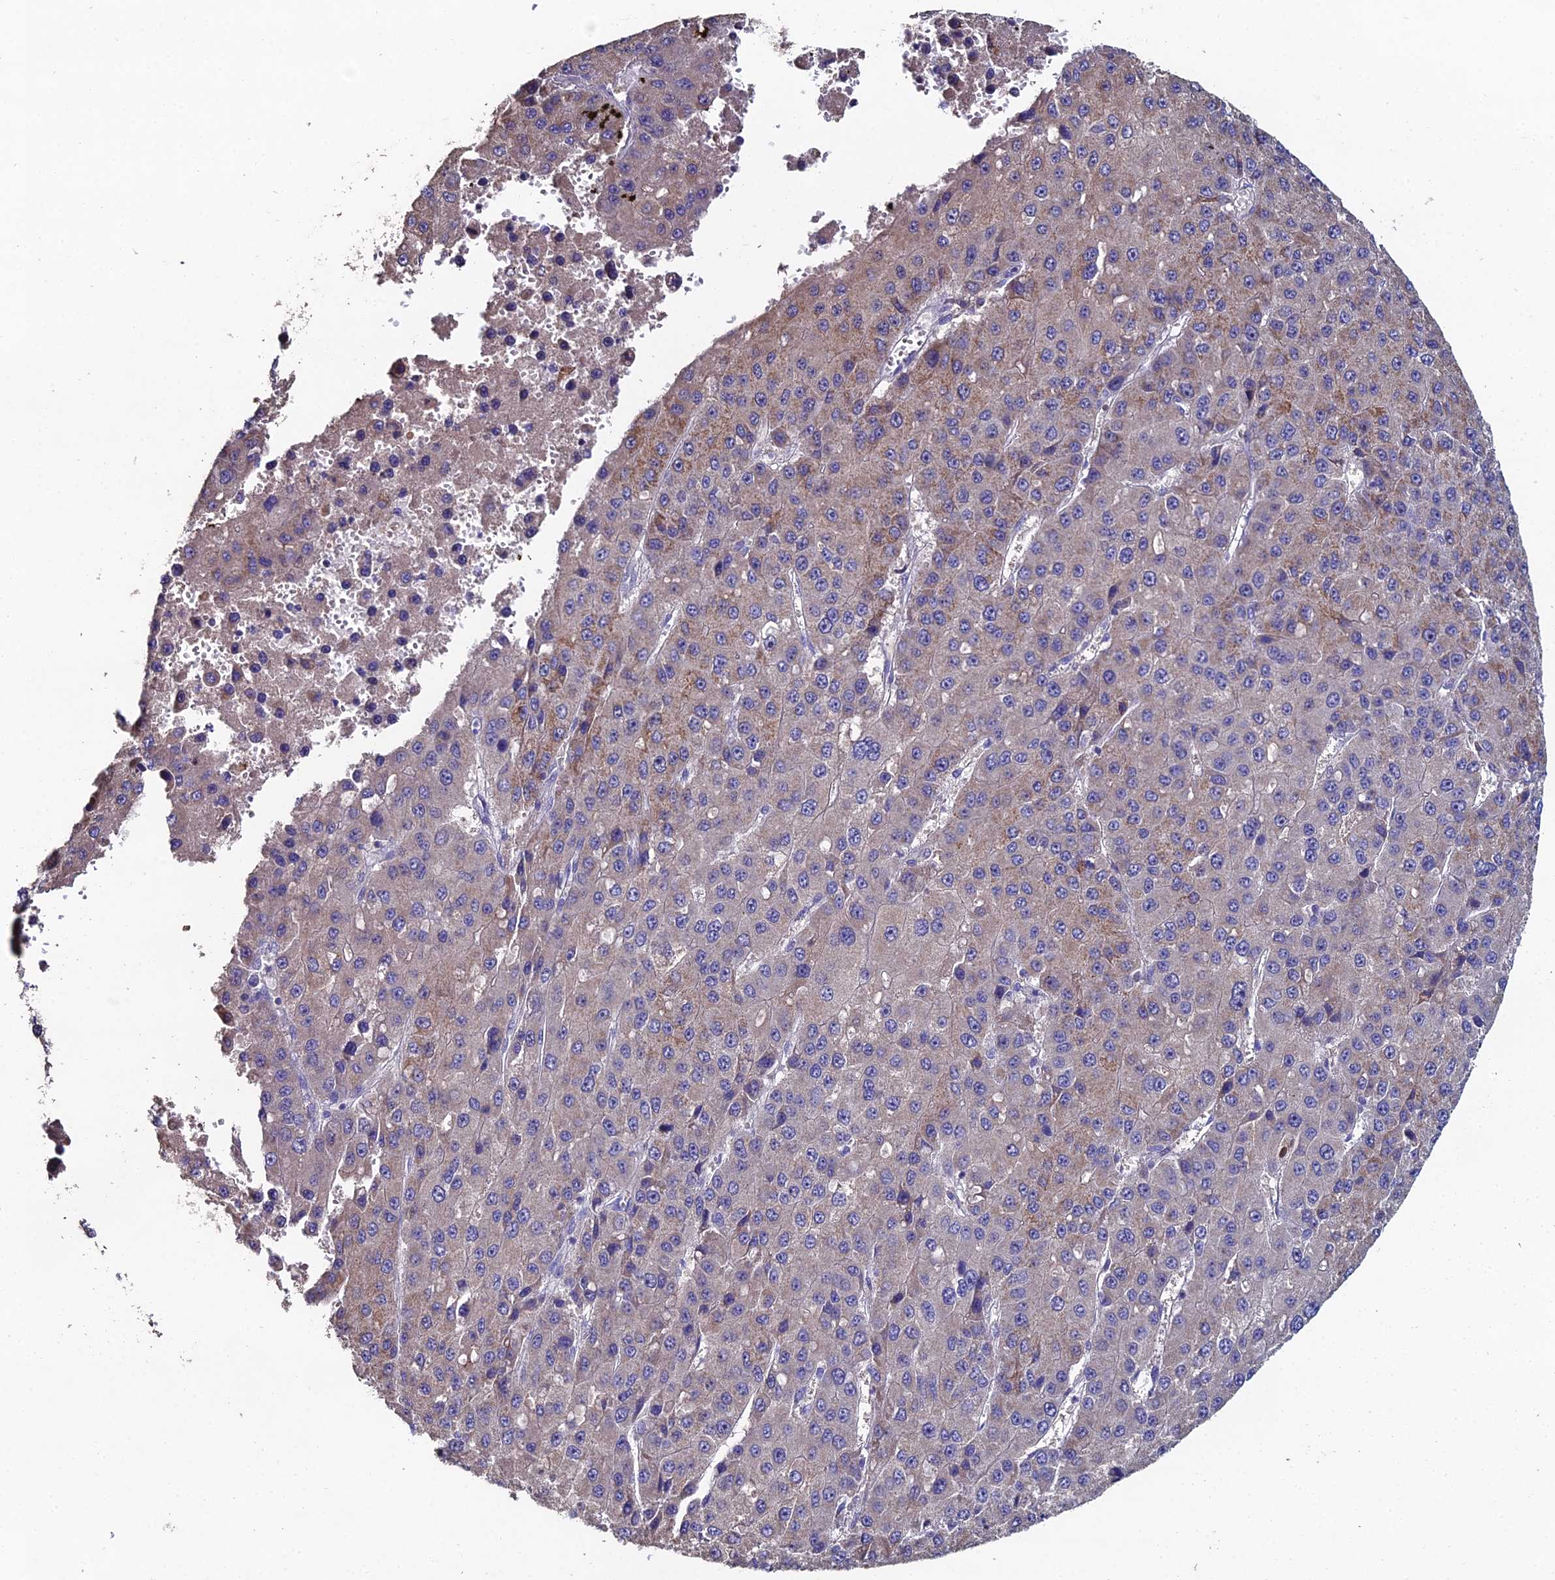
{"staining": {"intensity": "weak", "quantity": "25%-75%", "location": "cytoplasmic/membranous"}, "tissue": "liver cancer", "cell_type": "Tumor cells", "image_type": "cancer", "snomed": [{"axis": "morphology", "description": "Carcinoma, Hepatocellular, NOS"}, {"axis": "topography", "description": "Liver"}], "caption": "Protein staining of liver hepatocellular carcinoma tissue displays weak cytoplasmic/membranous staining in about 25%-75% of tumor cells.", "gene": "ESRRG", "patient": {"sex": "female", "age": 73}}